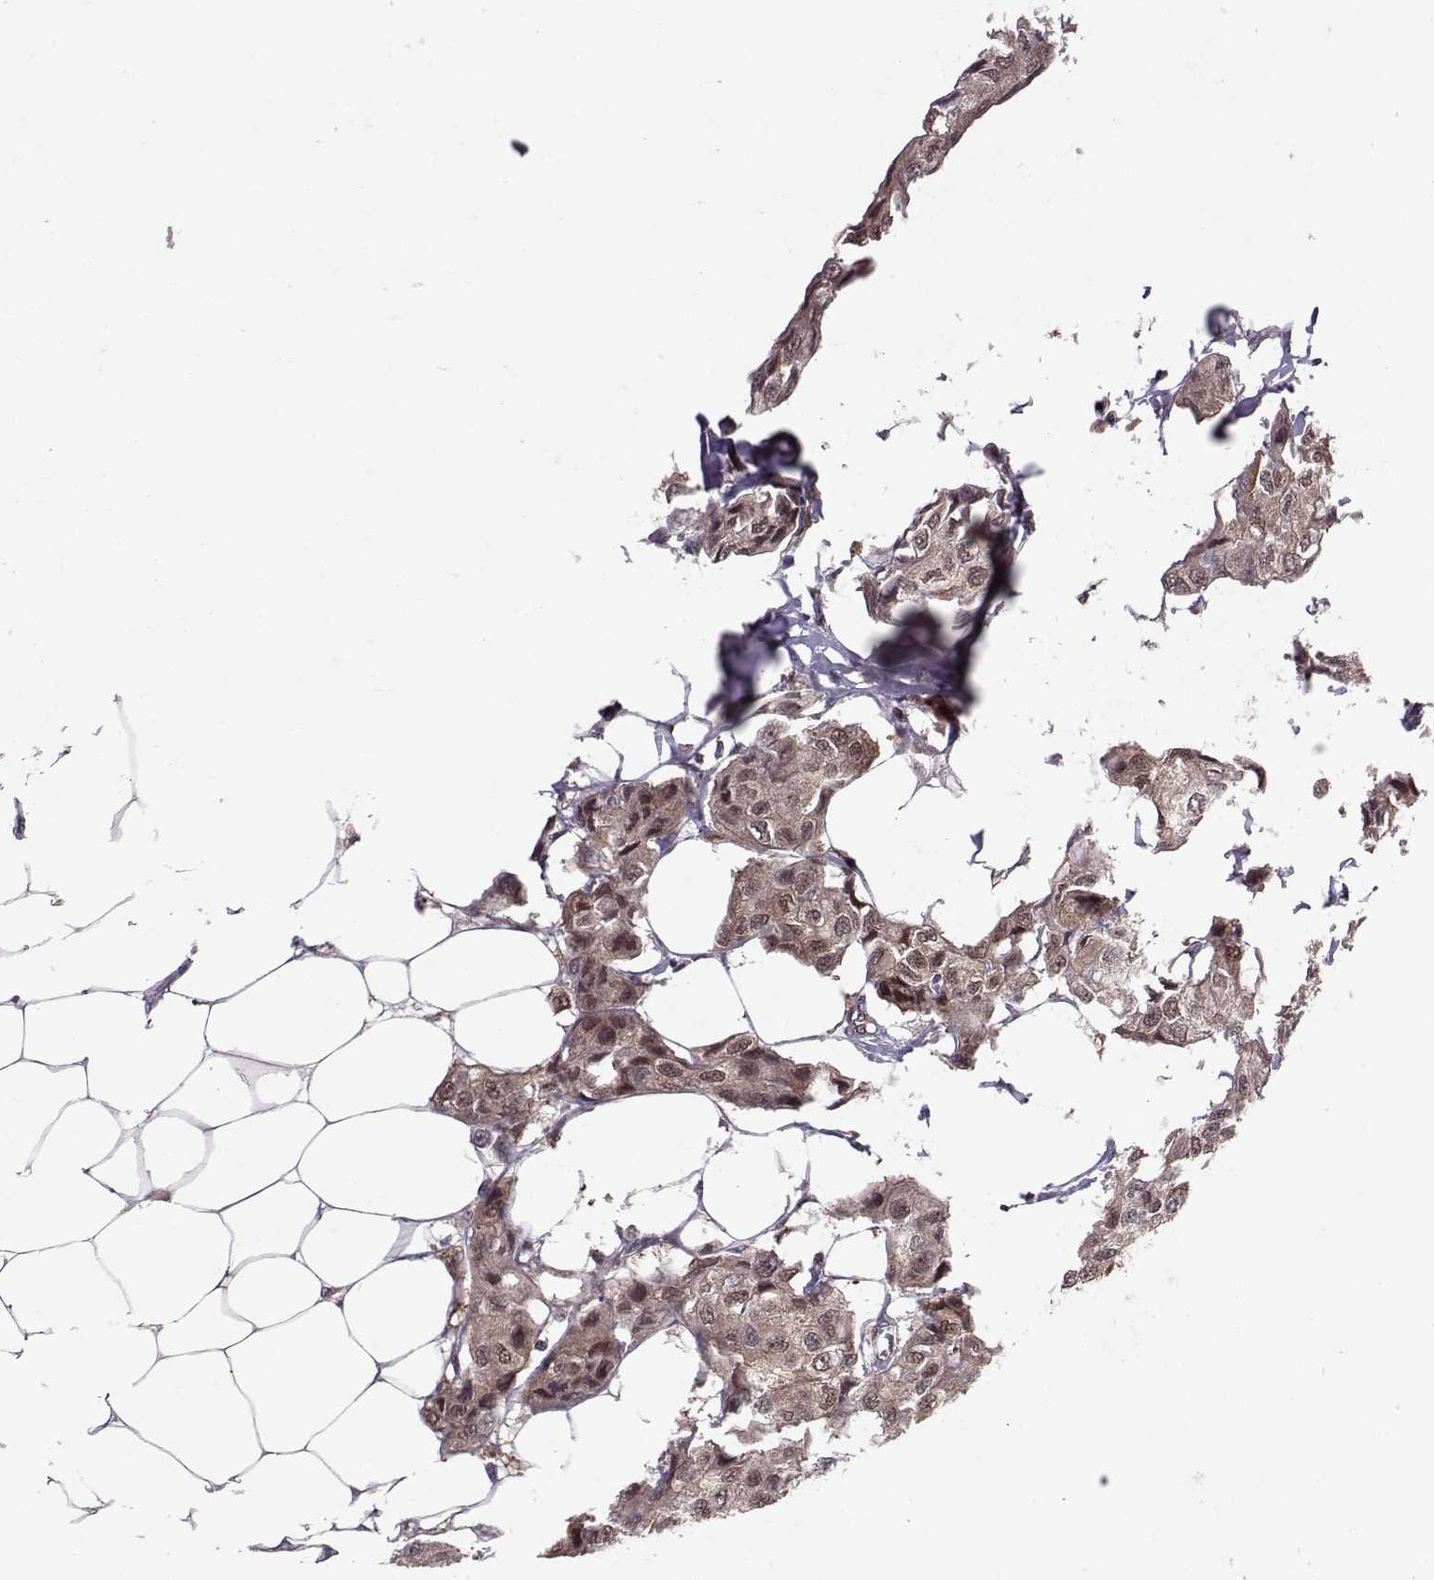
{"staining": {"intensity": "weak", "quantity": "25%-75%", "location": "cytoplasmic/membranous"}, "tissue": "breast cancer", "cell_type": "Tumor cells", "image_type": "cancer", "snomed": [{"axis": "morphology", "description": "Duct carcinoma"}, {"axis": "topography", "description": "Breast"}], "caption": "Breast cancer stained for a protein reveals weak cytoplasmic/membranous positivity in tumor cells.", "gene": "PPP2R2A", "patient": {"sex": "female", "age": 80}}